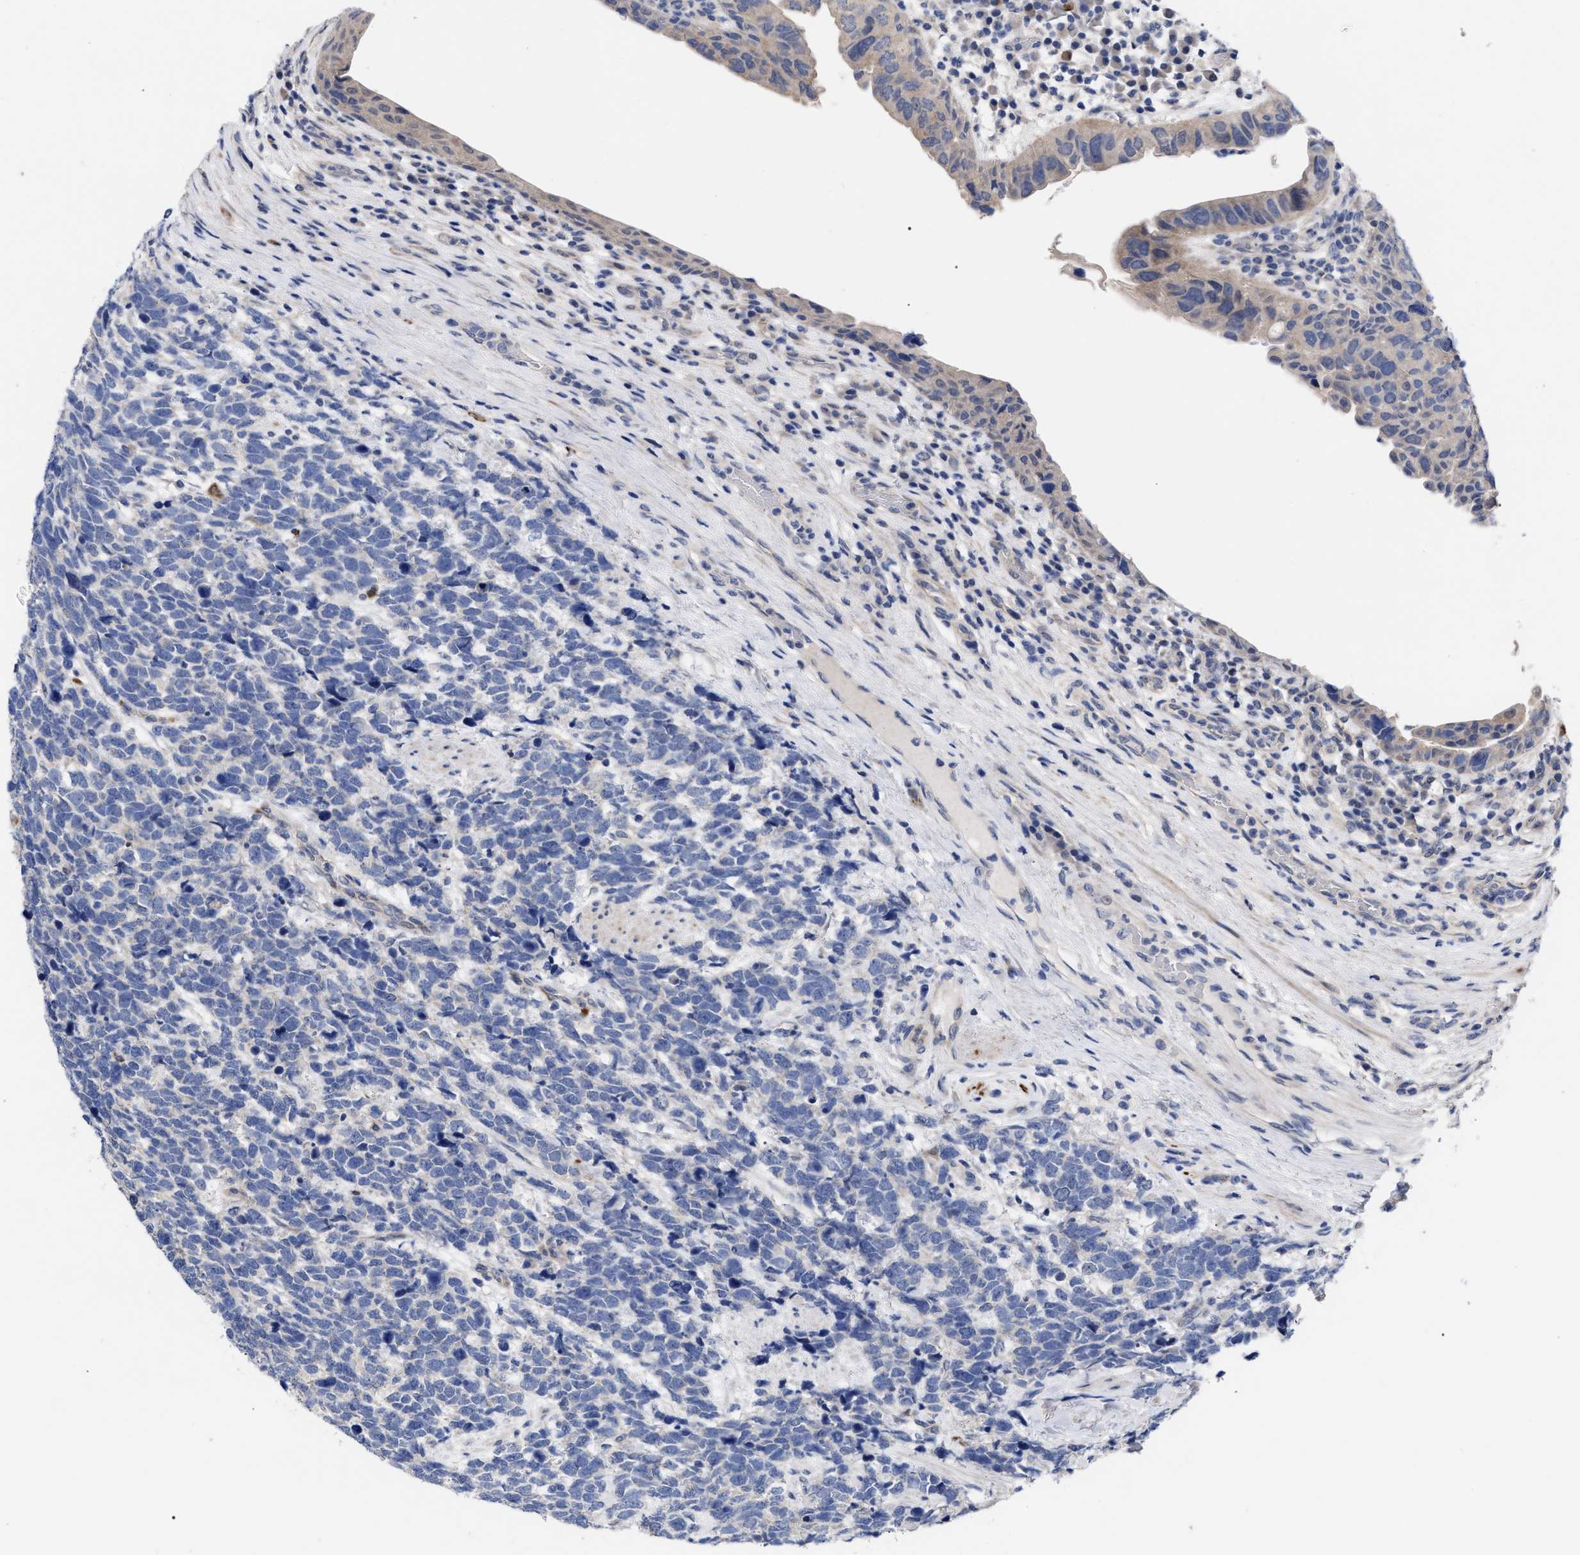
{"staining": {"intensity": "negative", "quantity": "none", "location": "none"}, "tissue": "urothelial cancer", "cell_type": "Tumor cells", "image_type": "cancer", "snomed": [{"axis": "morphology", "description": "Urothelial carcinoma, High grade"}, {"axis": "topography", "description": "Urinary bladder"}], "caption": "A high-resolution histopathology image shows IHC staining of urothelial cancer, which shows no significant expression in tumor cells.", "gene": "CCN5", "patient": {"sex": "female", "age": 82}}